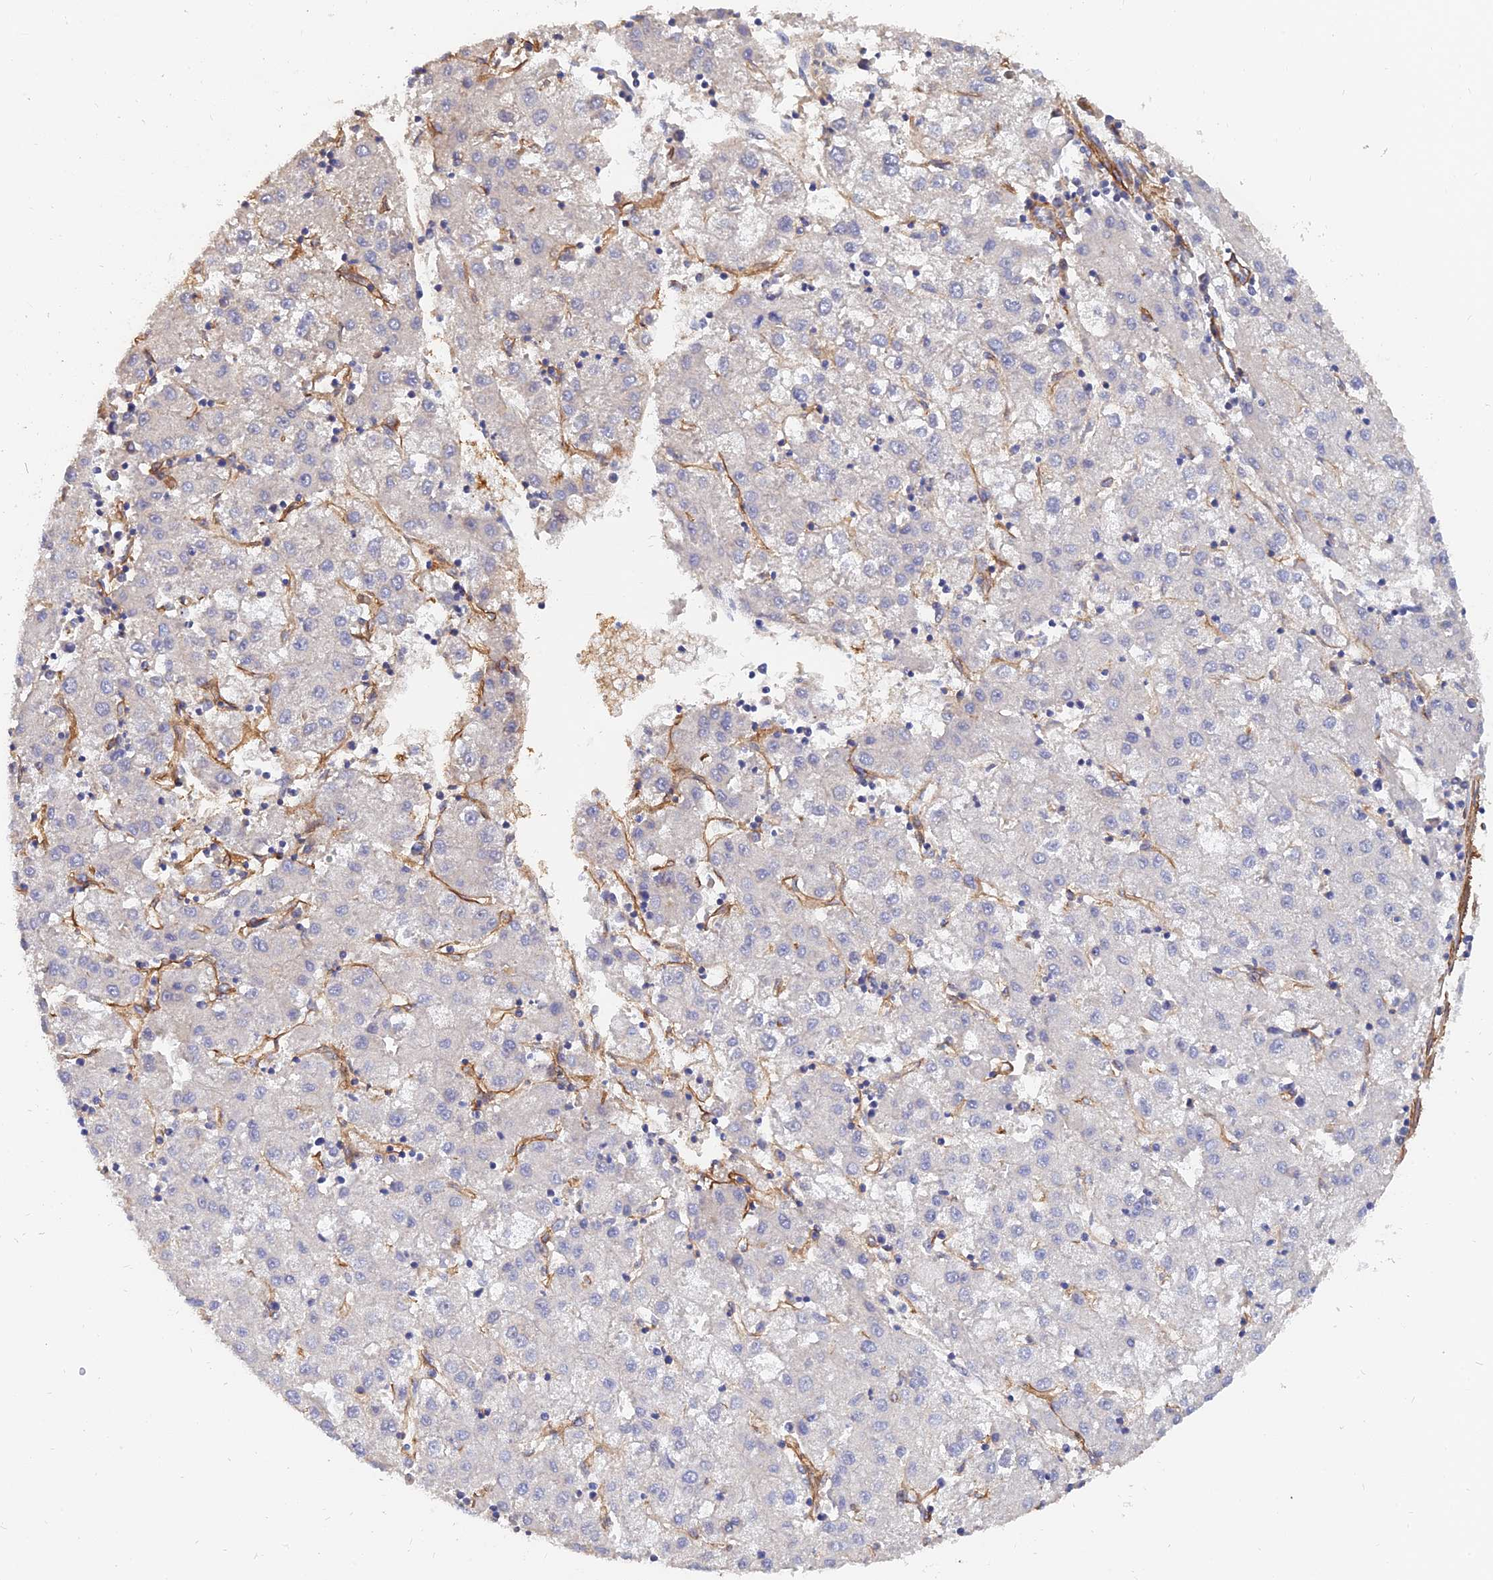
{"staining": {"intensity": "negative", "quantity": "none", "location": "none"}, "tissue": "liver cancer", "cell_type": "Tumor cells", "image_type": "cancer", "snomed": [{"axis": "morphology", "description": "Carcinoma, Hepatocellular, NOS"}, {"axis": "topography", "description": "Liver"}], "caption": "Liver cancer (hepatocellular carcinoma) was stained to show a protein in brown. There is no significant positivity in tumor cells. (DAB (3,3'-diaminobenzidine) immunohistochemistry (IHC), high magnification).", "gene": "MRPL35", "patient": {"sex": "male", "age": 72}}